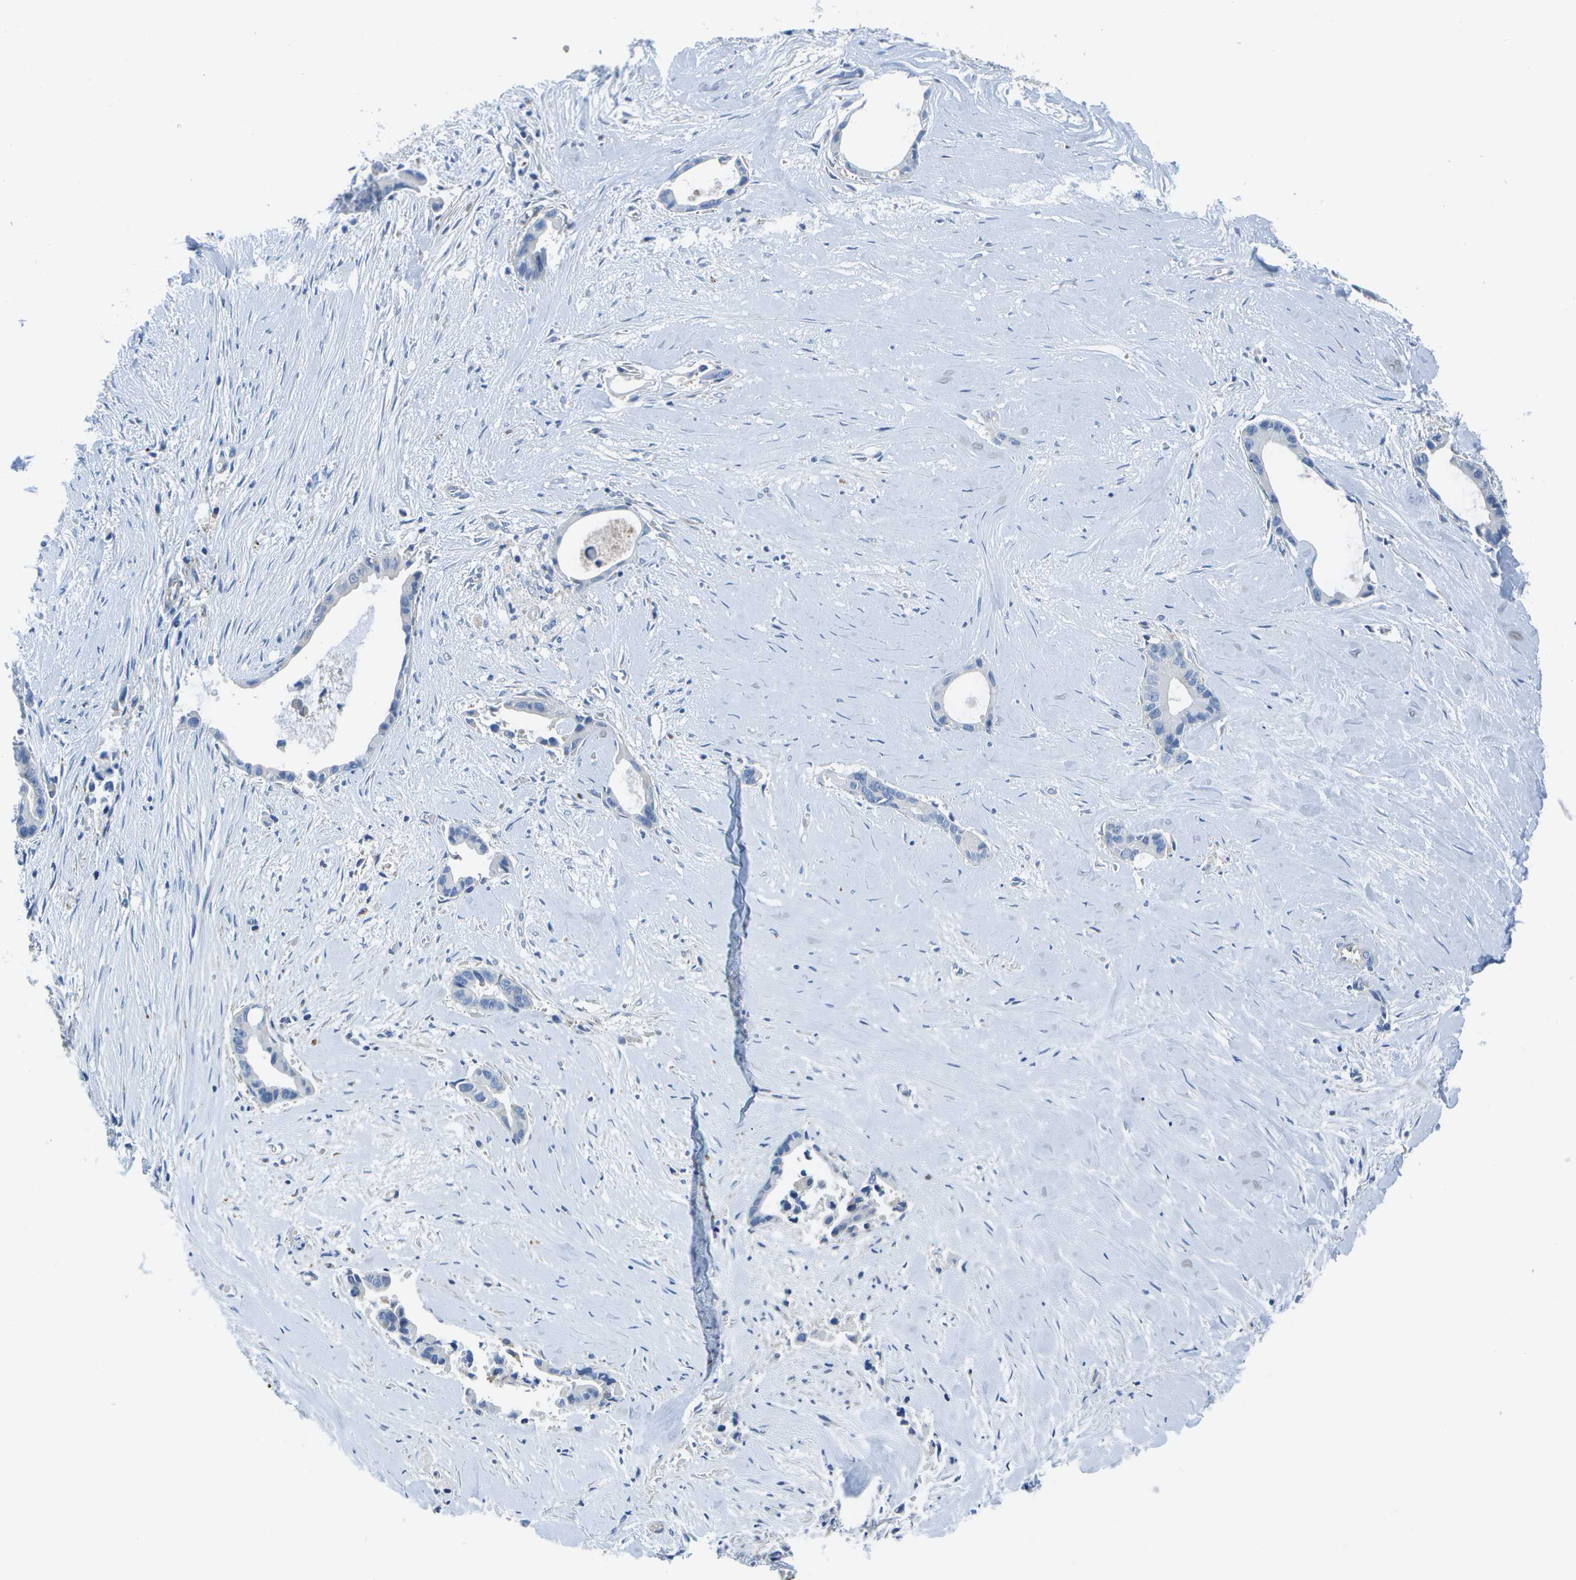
{"staining": {"intensity": "negative", "quantity": "none", "location": "none"}, "tissue": "liver cancer", "cell_type": "Tumor cells", "image_type": "cancer", "snomed": [{"axis": "morphology", "description": "Cholangiocarcinoma"}, {"axis": "topography", "description": "Liver"}], "caption": "Immunohistochemistry (IHC) photomicrograph of neoplastic tissue: human liver cancer stained with DAB demonstrates no significant protein positivity in tumor cells.", "gene": "DCT", "patient": {"sex": "female", "age": 55}}